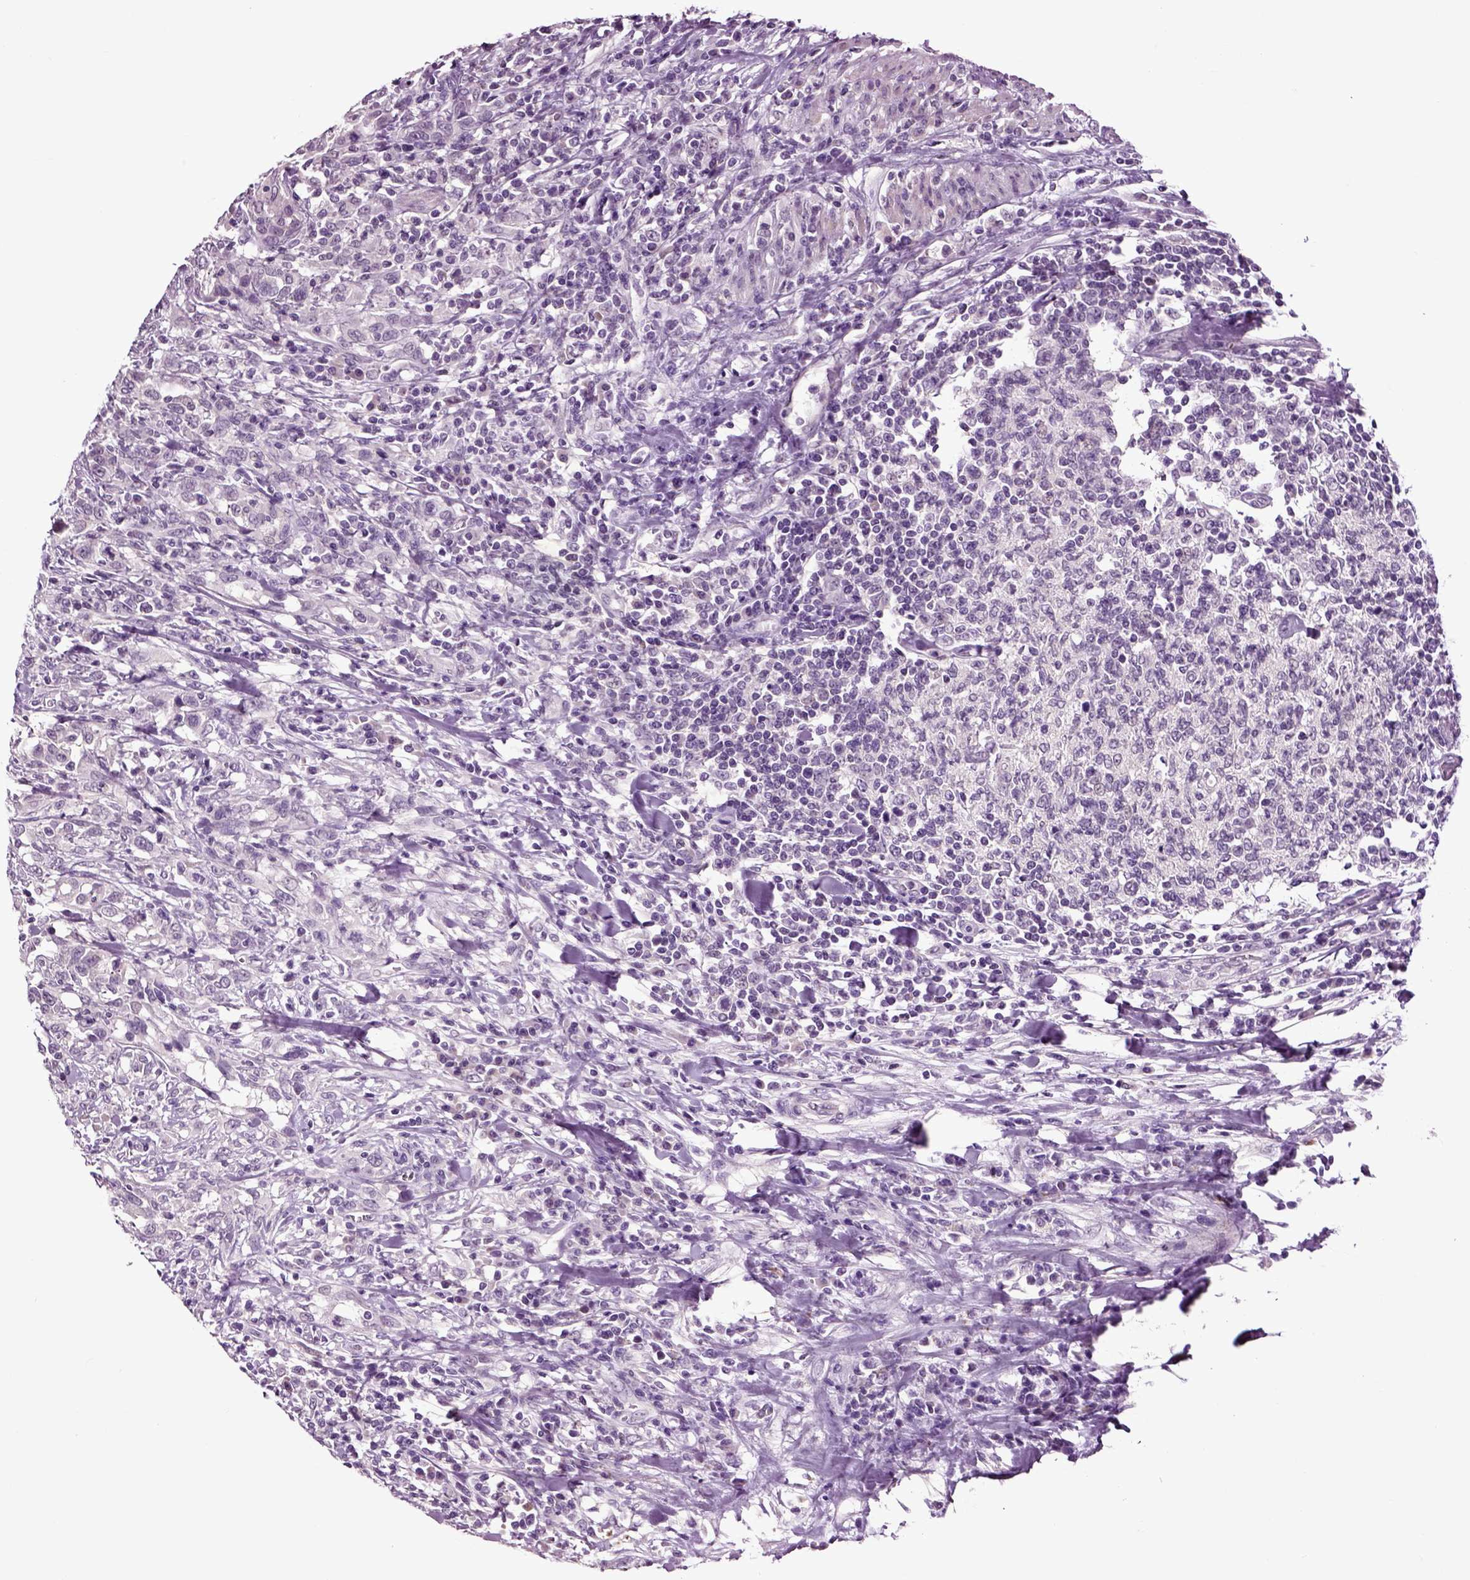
{"staining": {"intensity": "negative", "quantity": "none", "location": "none"}, "tissue": "urothelial cancer", "cell_type": "Tumor cells", "image_type": "cancer", "snomed": [{"axis": "morphology", "description": "Urothelial carcinoma, NOS"}, {"axis": "morphology", "description": "Urothelial carcinoma, High grade"}, {"axis": "topography", "description": "Urinary bladder"}], "caption": "Tumor cells show no significant protein expression in transitional cell carcinoma.", "gene": "CRHR1", "patient": {"sex": "female", "age": 64}}